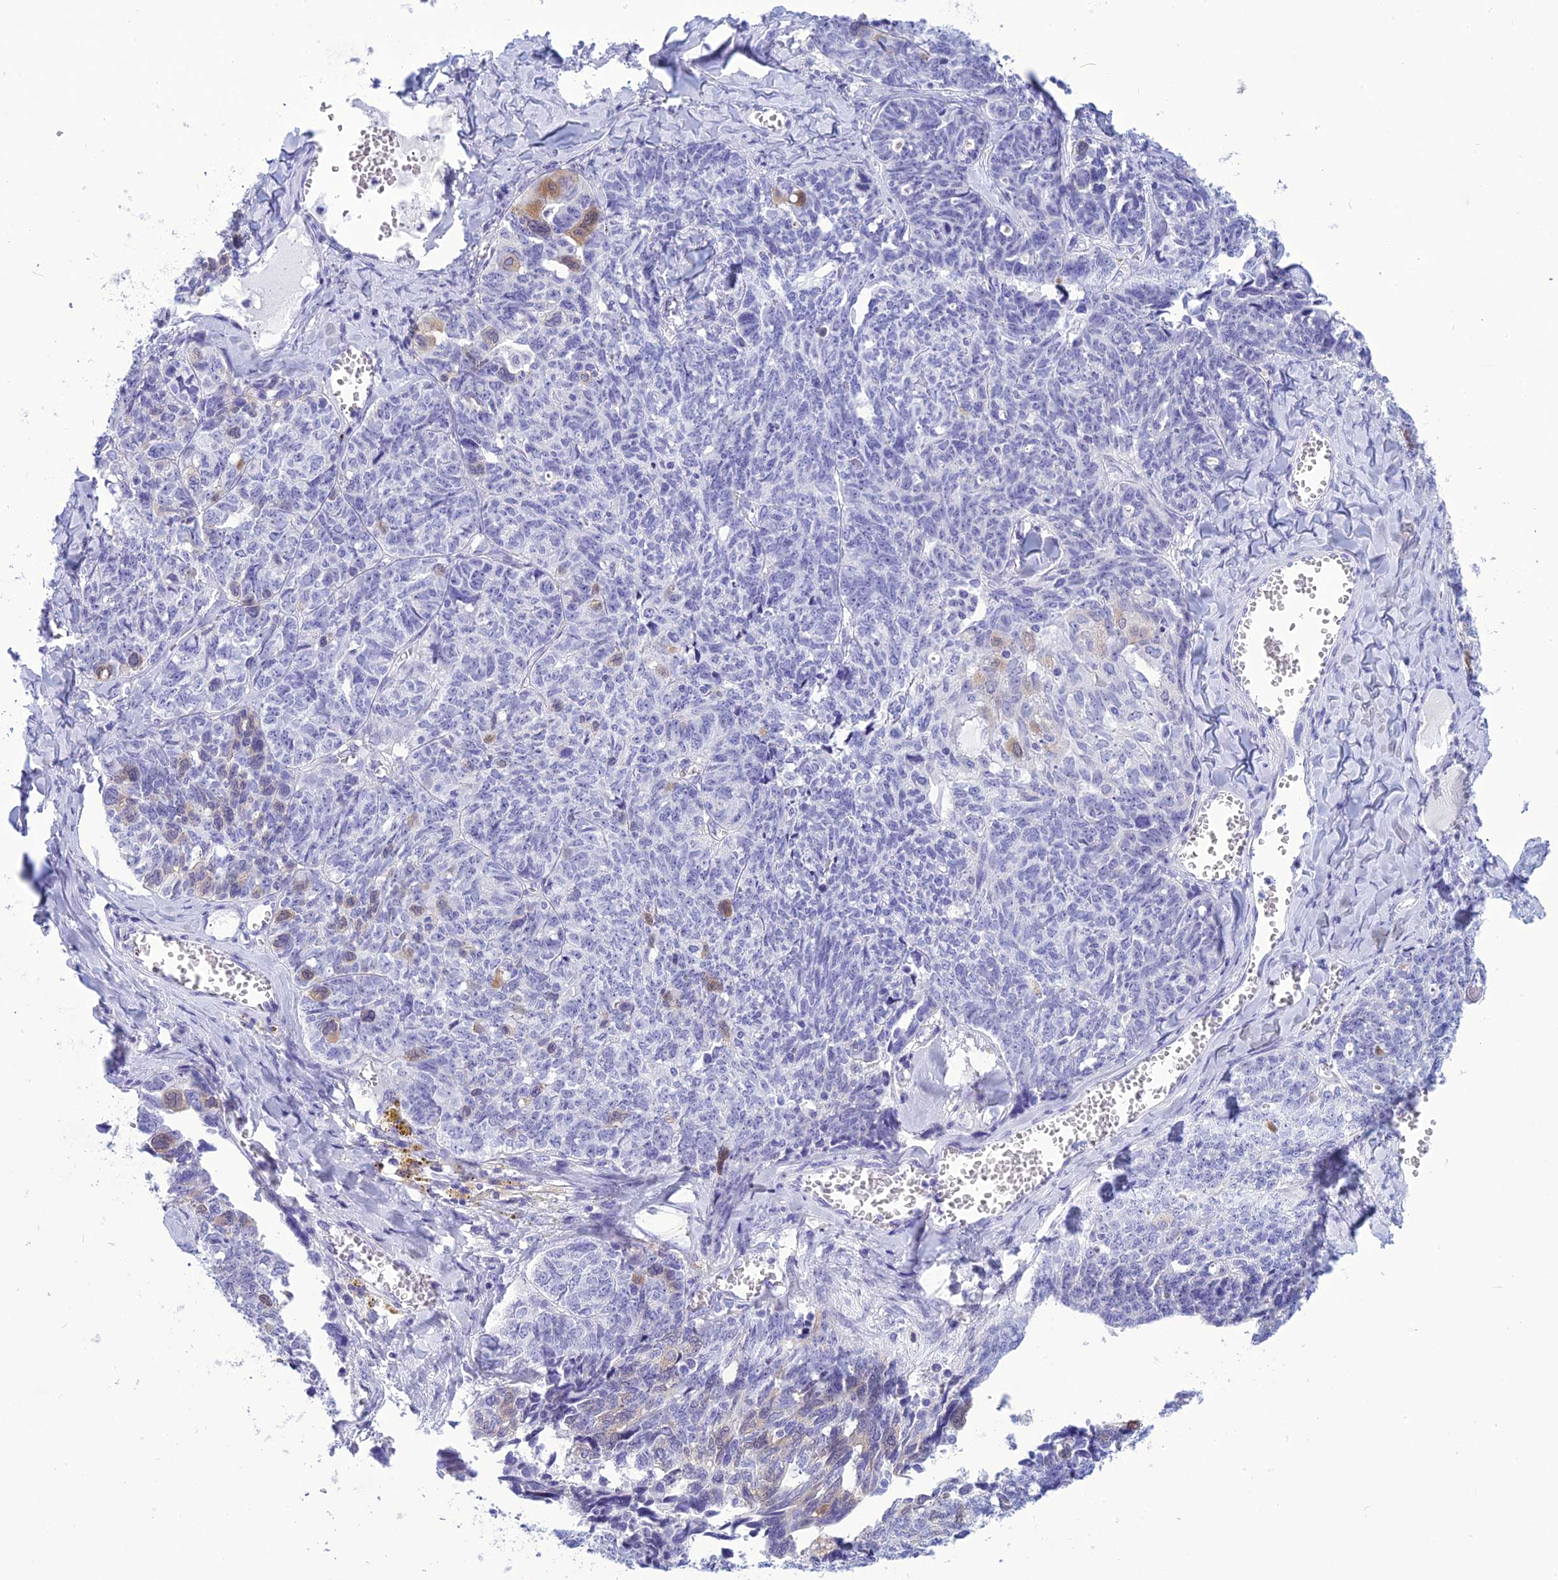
{"staining": {"intensity": "weak", "quantity": "<25%", "location": "cytoplasmic/membranous"}, "tissue": "ovarian cancer", "cell_type": "Tumor cells", "image_type": "cancer", "snomed": [{"axis": "morphology", "description": "Cystadenocarcinoma, serous, NOS"}, {"axis": "topography", "description": "Ovary"}], "caption": "High magnification brightfield microscopy of ovarian serous cystadenocarcinoma stained with DAB (3,3'-diaminobenzidine) (brown) and counterstained with hematoxylin (blue): tumor cells show no significant expression.", "gene": "BBS2", "patient": {"sex": "female", "age": 79}}